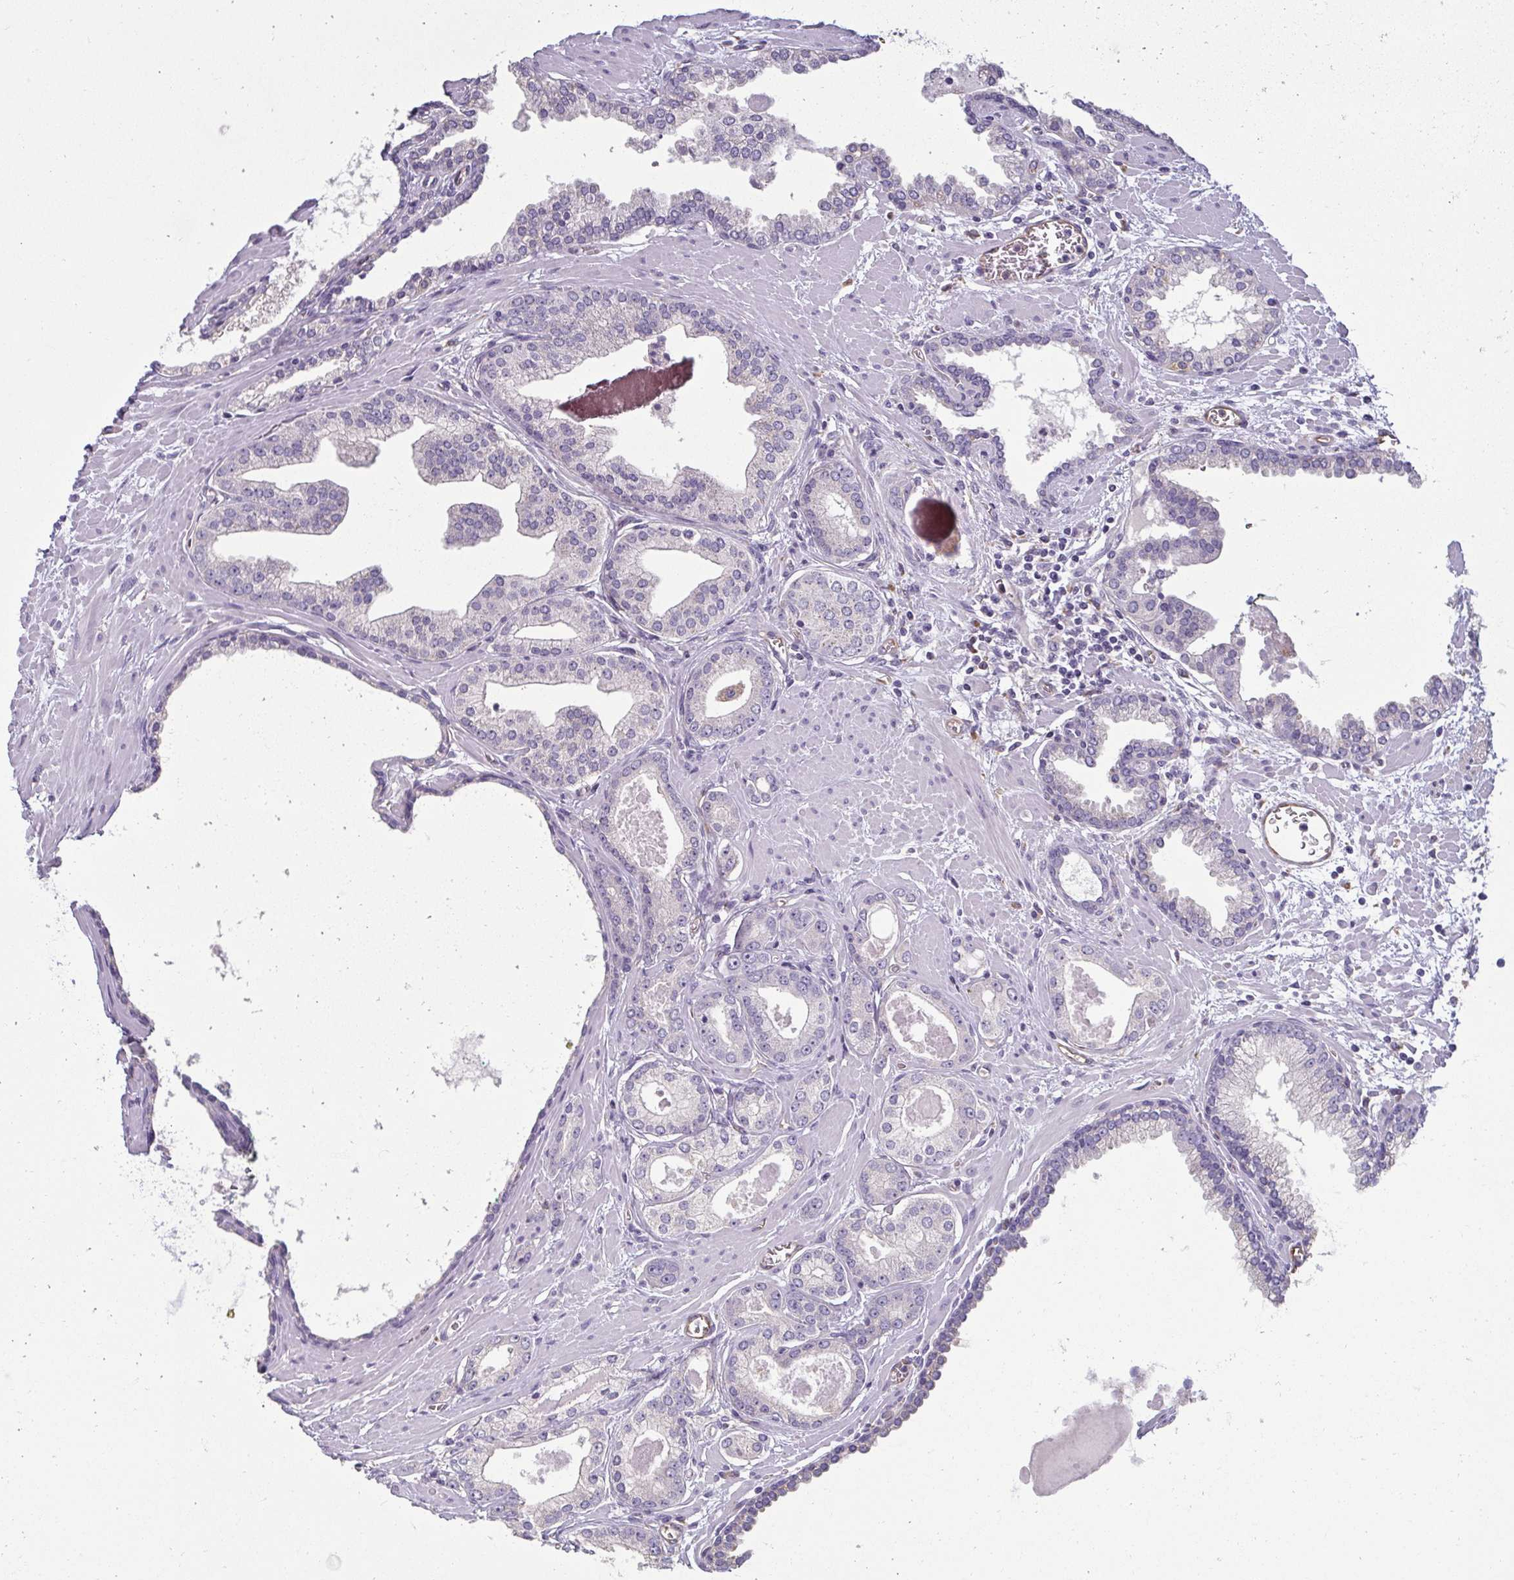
{"staining": {"intensity": "negative", "quantity": "none", "location": "none"}, "tissue": "prostate cancer", "cell_type": "Tumor cells", "image_type": "cancer", "snomed": [{"axis": "morphology", "description": "Adenocarcinoma, Low grade"}, {"axis": "topography", "description": "Prostate"}], "caption": "High power microscopy histopathology image of an immunohistochemistry (IHC) photomicrograph of prostate cancer (adenocarcinoma (low-grade)), revealing no significant positivity in tumor cells.", "gene": "PDE2A", "patient": {"sex": "male", "age": 64}}